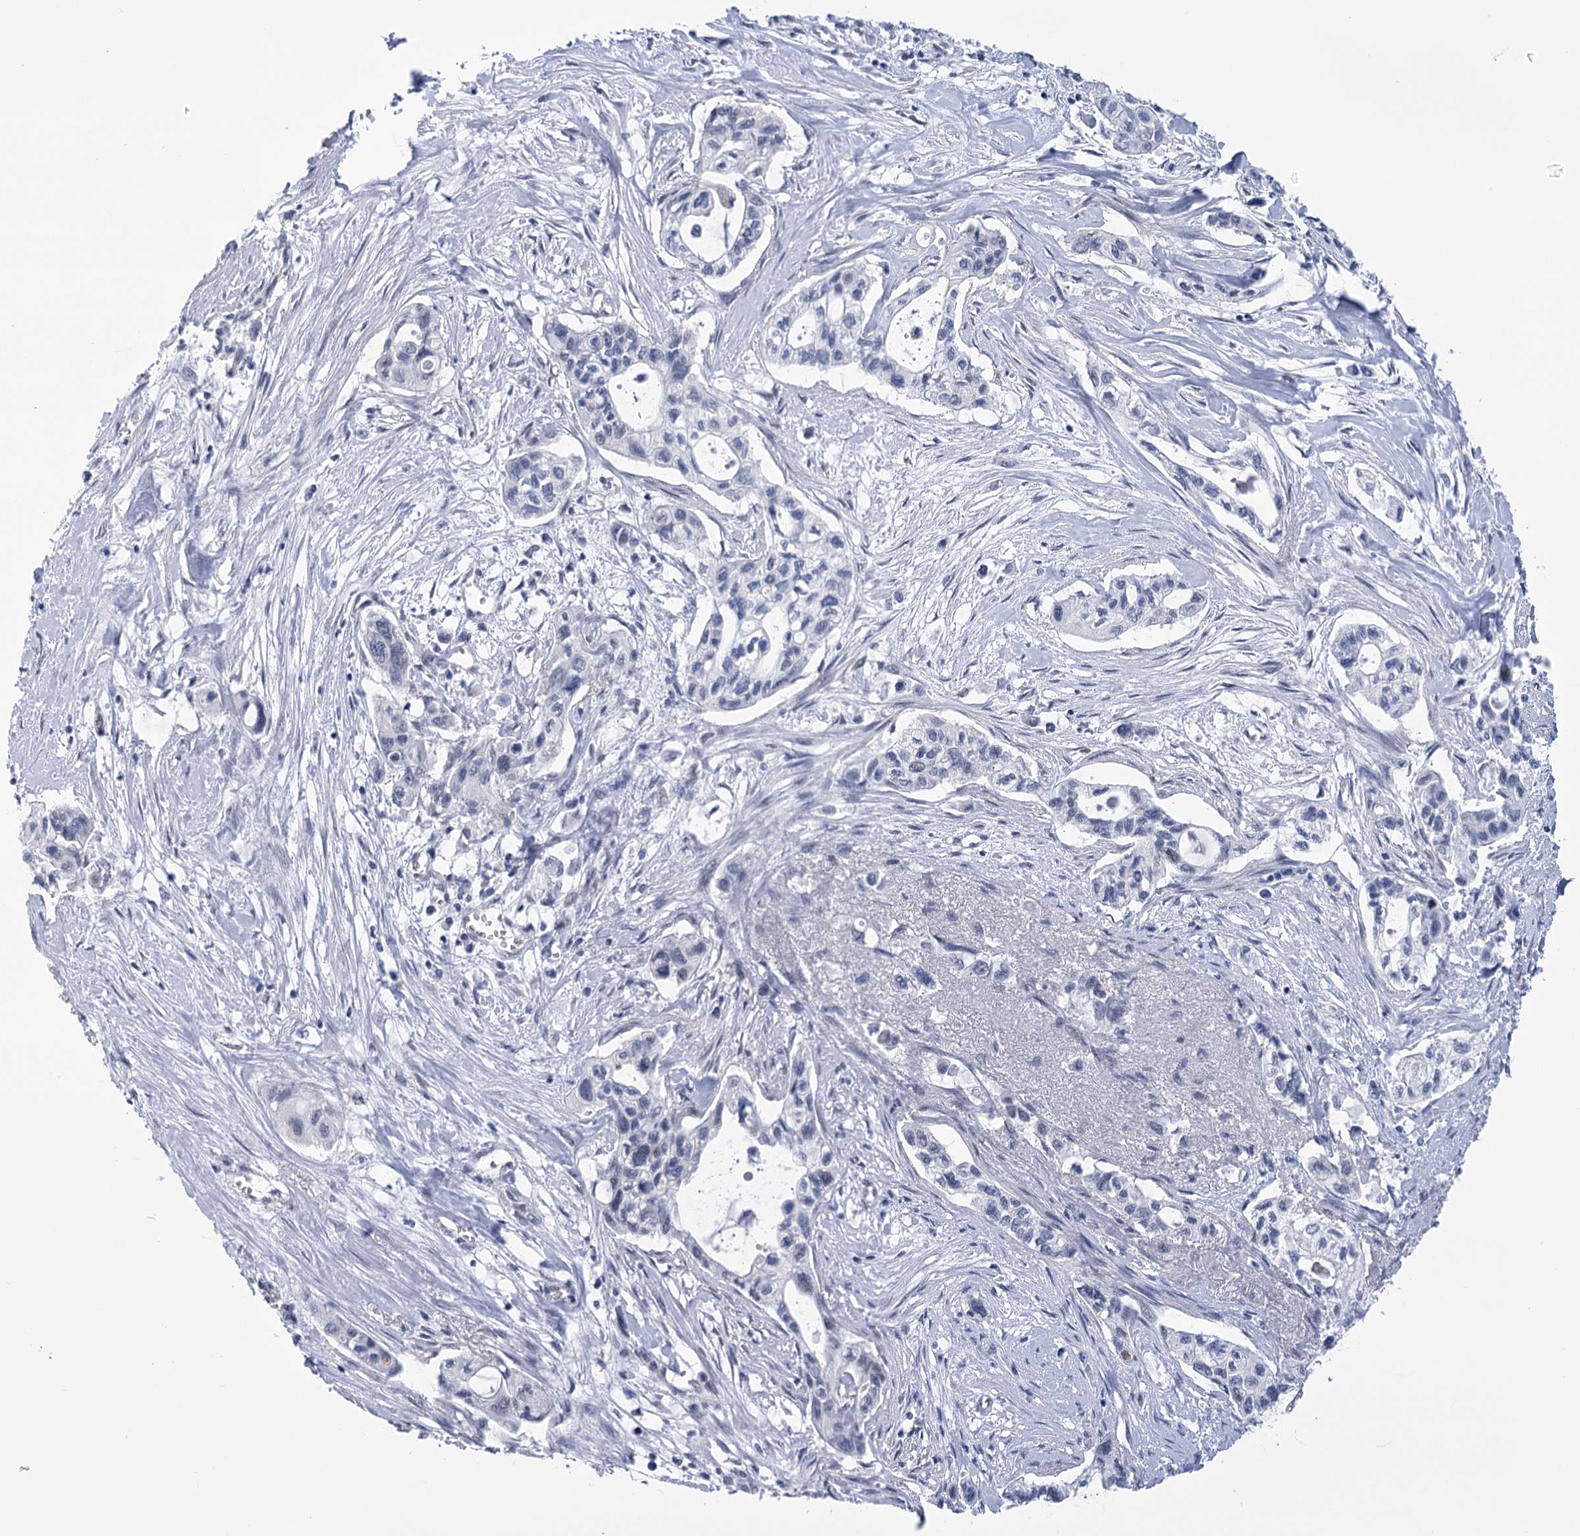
{"staining": {"intensity": "negative", "quantity": "none", "location": "none"}, "tissue": "pancreatic cancer", "cell_type": "Tumor cells", "image_type": "cancer", "snomed": [{"axis": "morphology", "description": "Adenocarcinoma, NOS"}, {"axis": "topography", "description": "Pancreas"}], "caption": "Micrograph shows no significant protein positivity in tumor cells of pancreatic cancer (adenocarcinoma).", "gene": "HNRNPA0", "patient": {"sex": "male", "age": 75}}